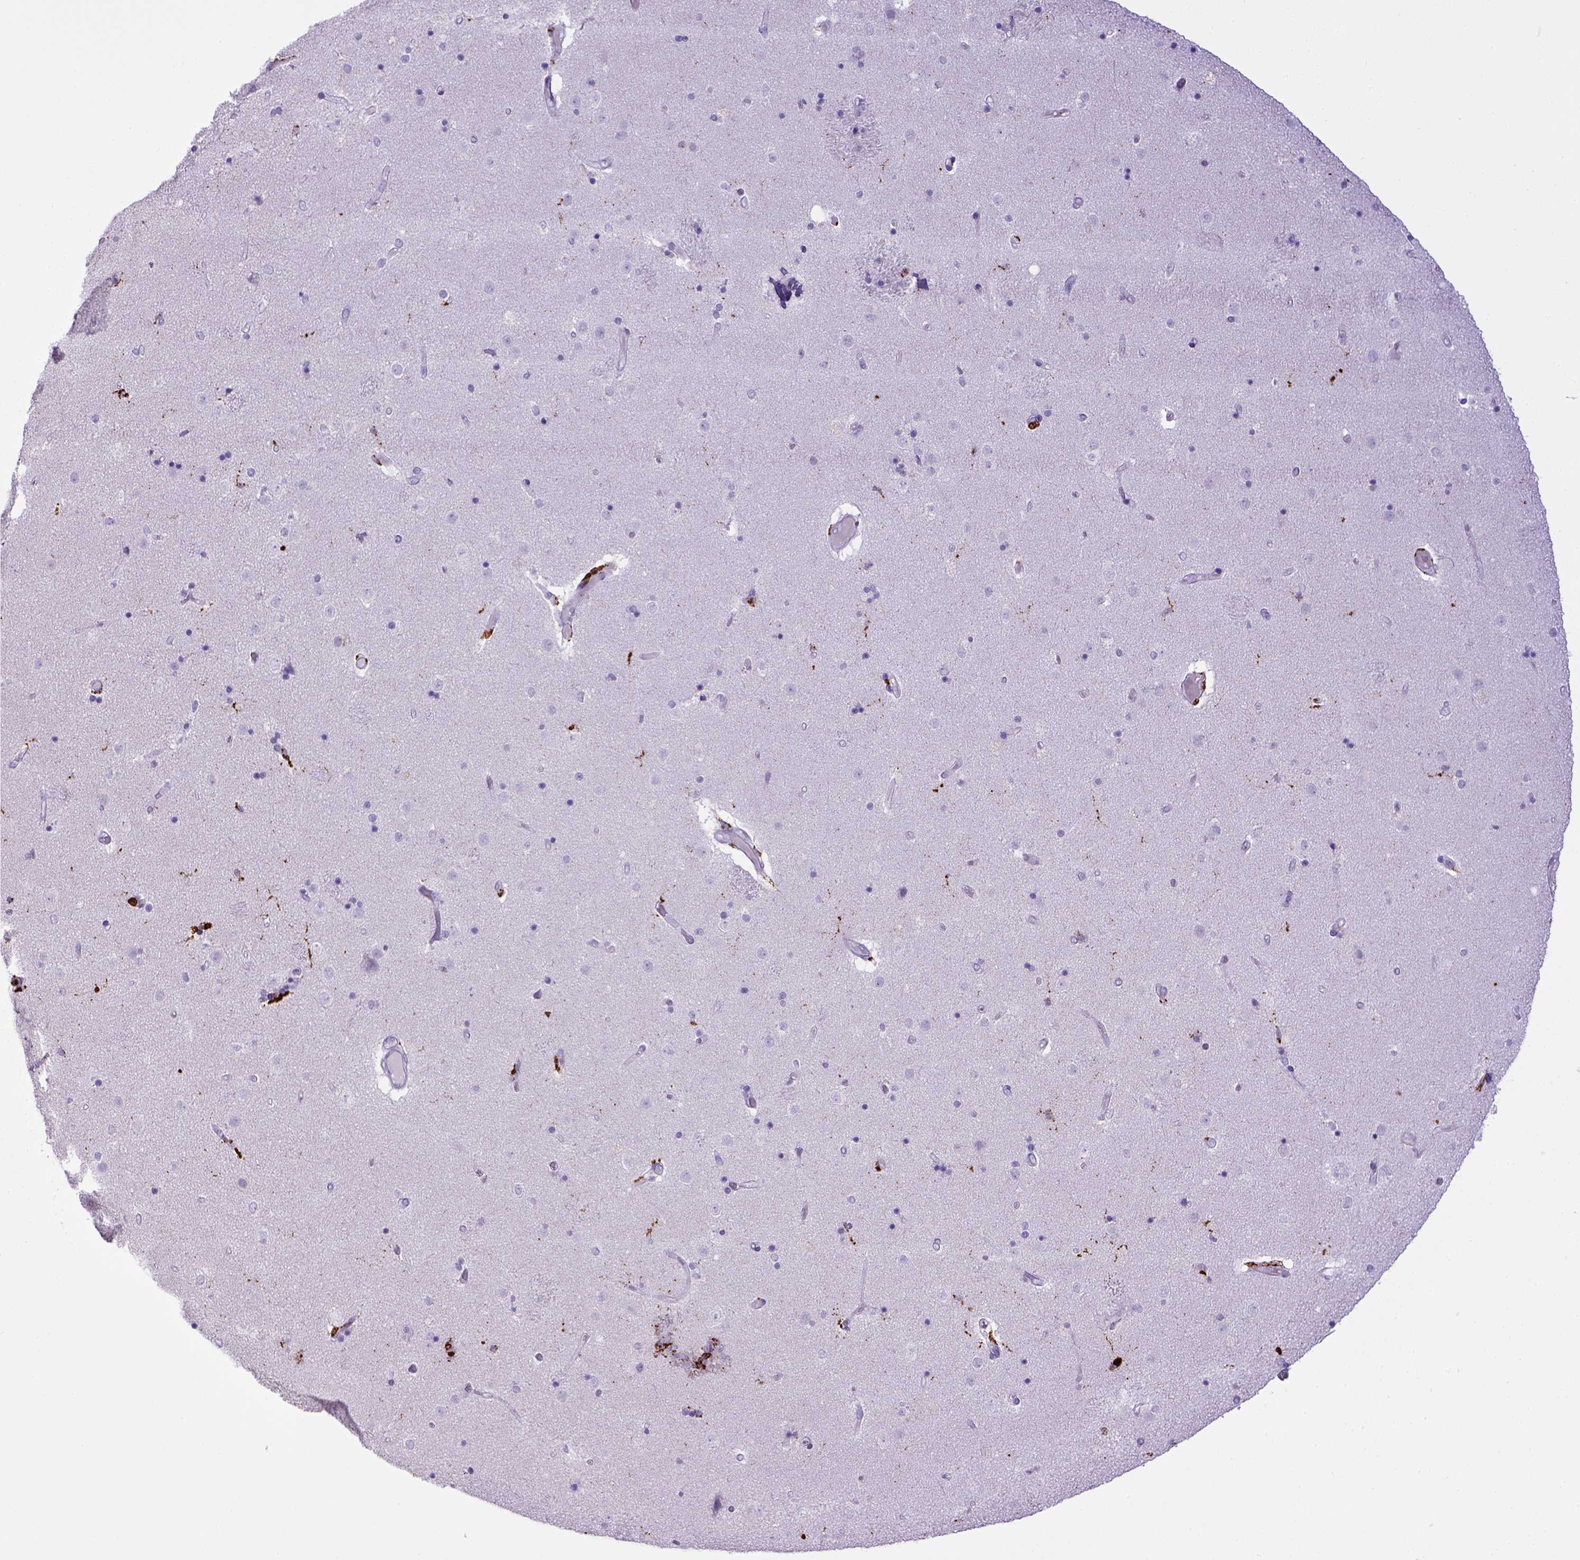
{"staining": {"intensity": "negative", "quantity": "none", "location": "none"}, "tissue": "caudate", "cell_type": "Glial cells", "image_type": "normal", "snomed": [{"axis": "morphology", "description": "Normal tissue, NOS"}, {"axis": "topography", "description": "Lateral ventricle wall"}], "caption": "Benign caudate was stained to show a protein in brown. There is no significant expression in glial cells.", "gene": "CD68", "patient": {"sex": "female", "age": 71}}